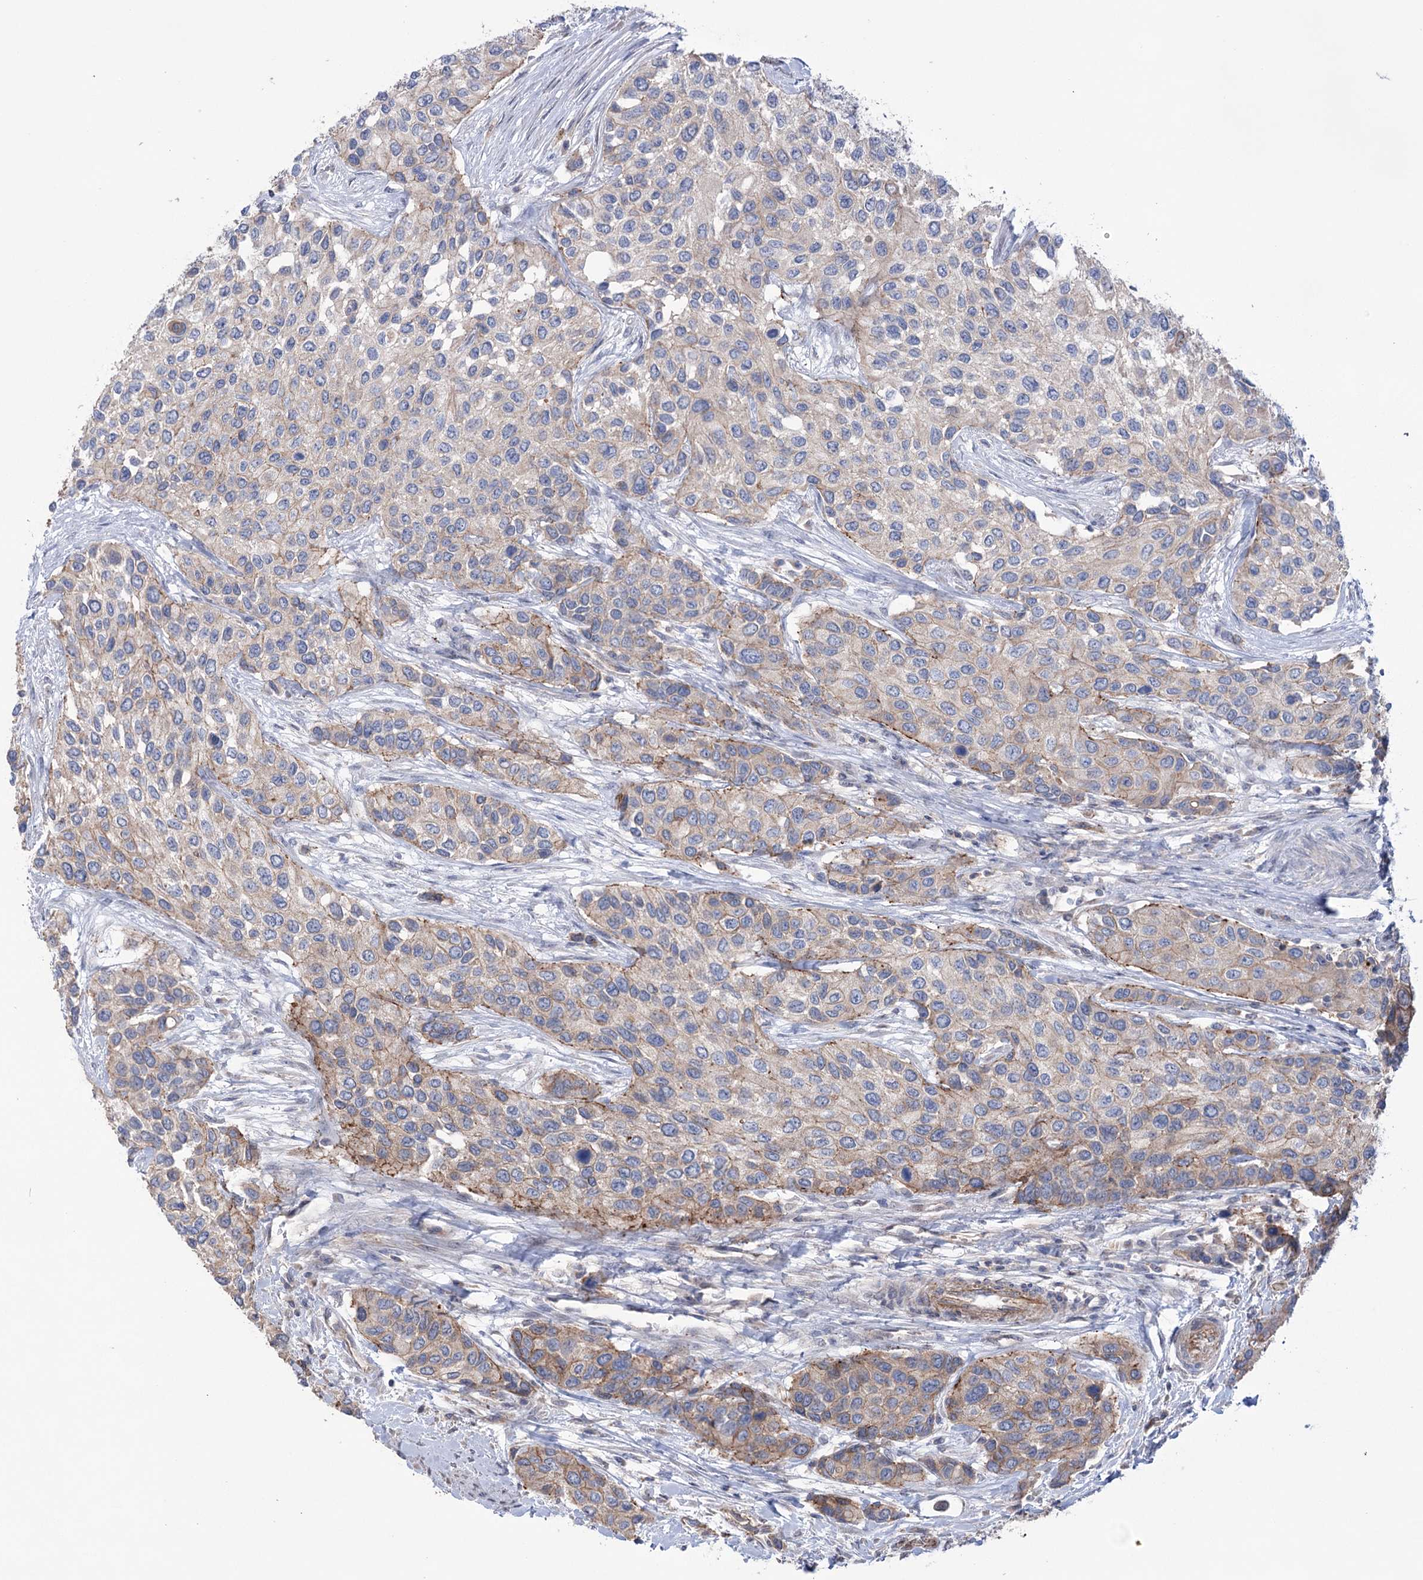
{"staining": {"intensity": "weak", "quantity": "<25%", "location": "cytoplasmic/membranous"}, "tissue": "urothelial cancer", "cell_type": "Tumor cells", "image_type": "cancer", "snomed": [{"axis": "morphology", "description": "Normal tissue, NOS"}, {"axis": "morphology", "description": "Urothelial carcinoma, High grade"}, {"axis": "topography", "description": "Vascular tissue"}, {"axis": "topography", "description": "Urinary bladder"}], "caption": "Immunohistochemistry image of human high-grade urothelial carcinoma stained for a protein (brown), which displays no staining in tumor cells.", "gene": "TRIM71", "patient": {"sex": "female", "age": 56}}